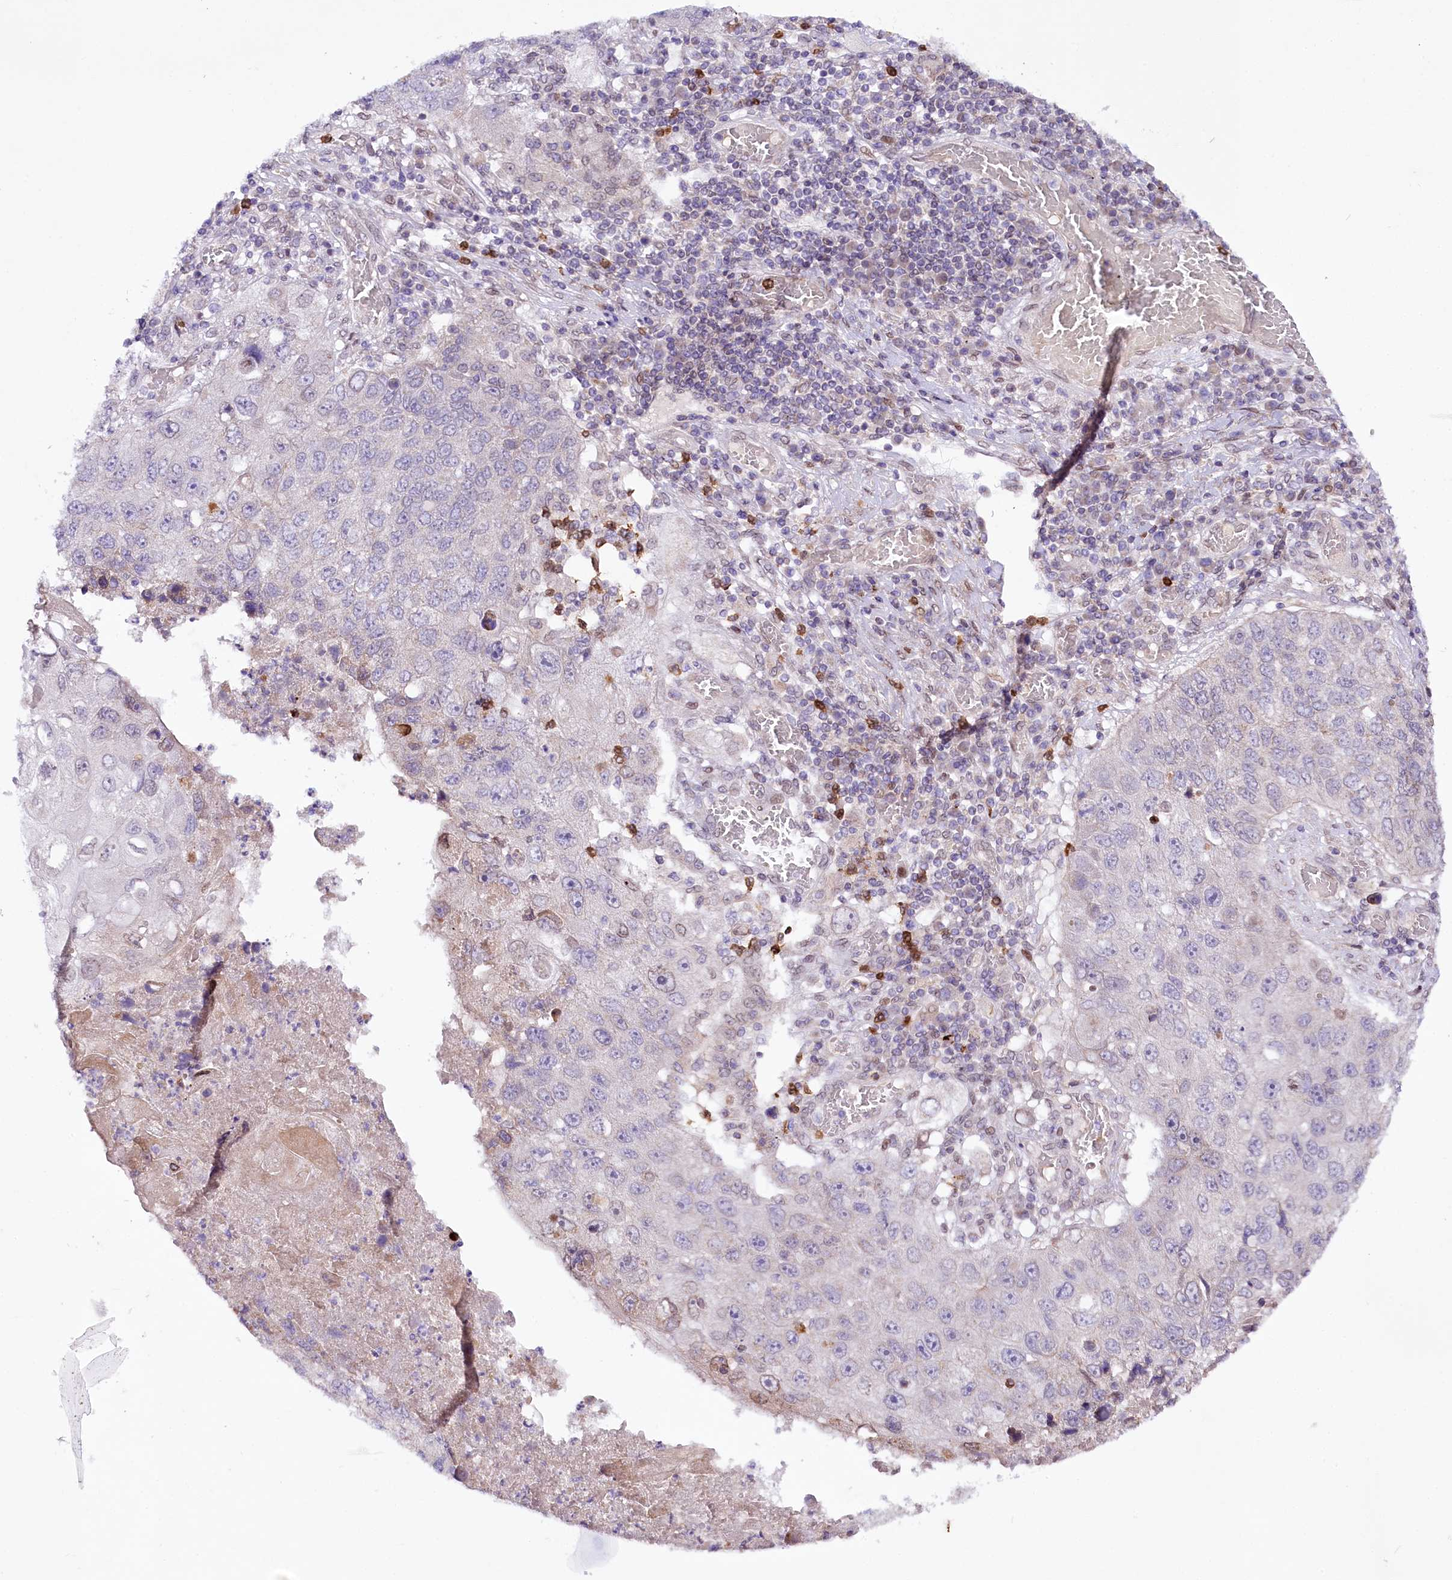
{"staining": {"intensity": "negative", "quantity": "none", "location": "none"}, "tissue": "lung cancer", "cell_type": "Tumor cells", "image_type": "cancer", "snomed": [{"axis": "morphology", "description": "Squamous cell carcinoma, NOS"}, {"axis": "topography", "description": "Lung"}], "caption": "Tumor cells show no significant expression in lung squamous cell carcinoma.", "gene": "ZNF226", "patient": {"sex": "male", "age": 61}}